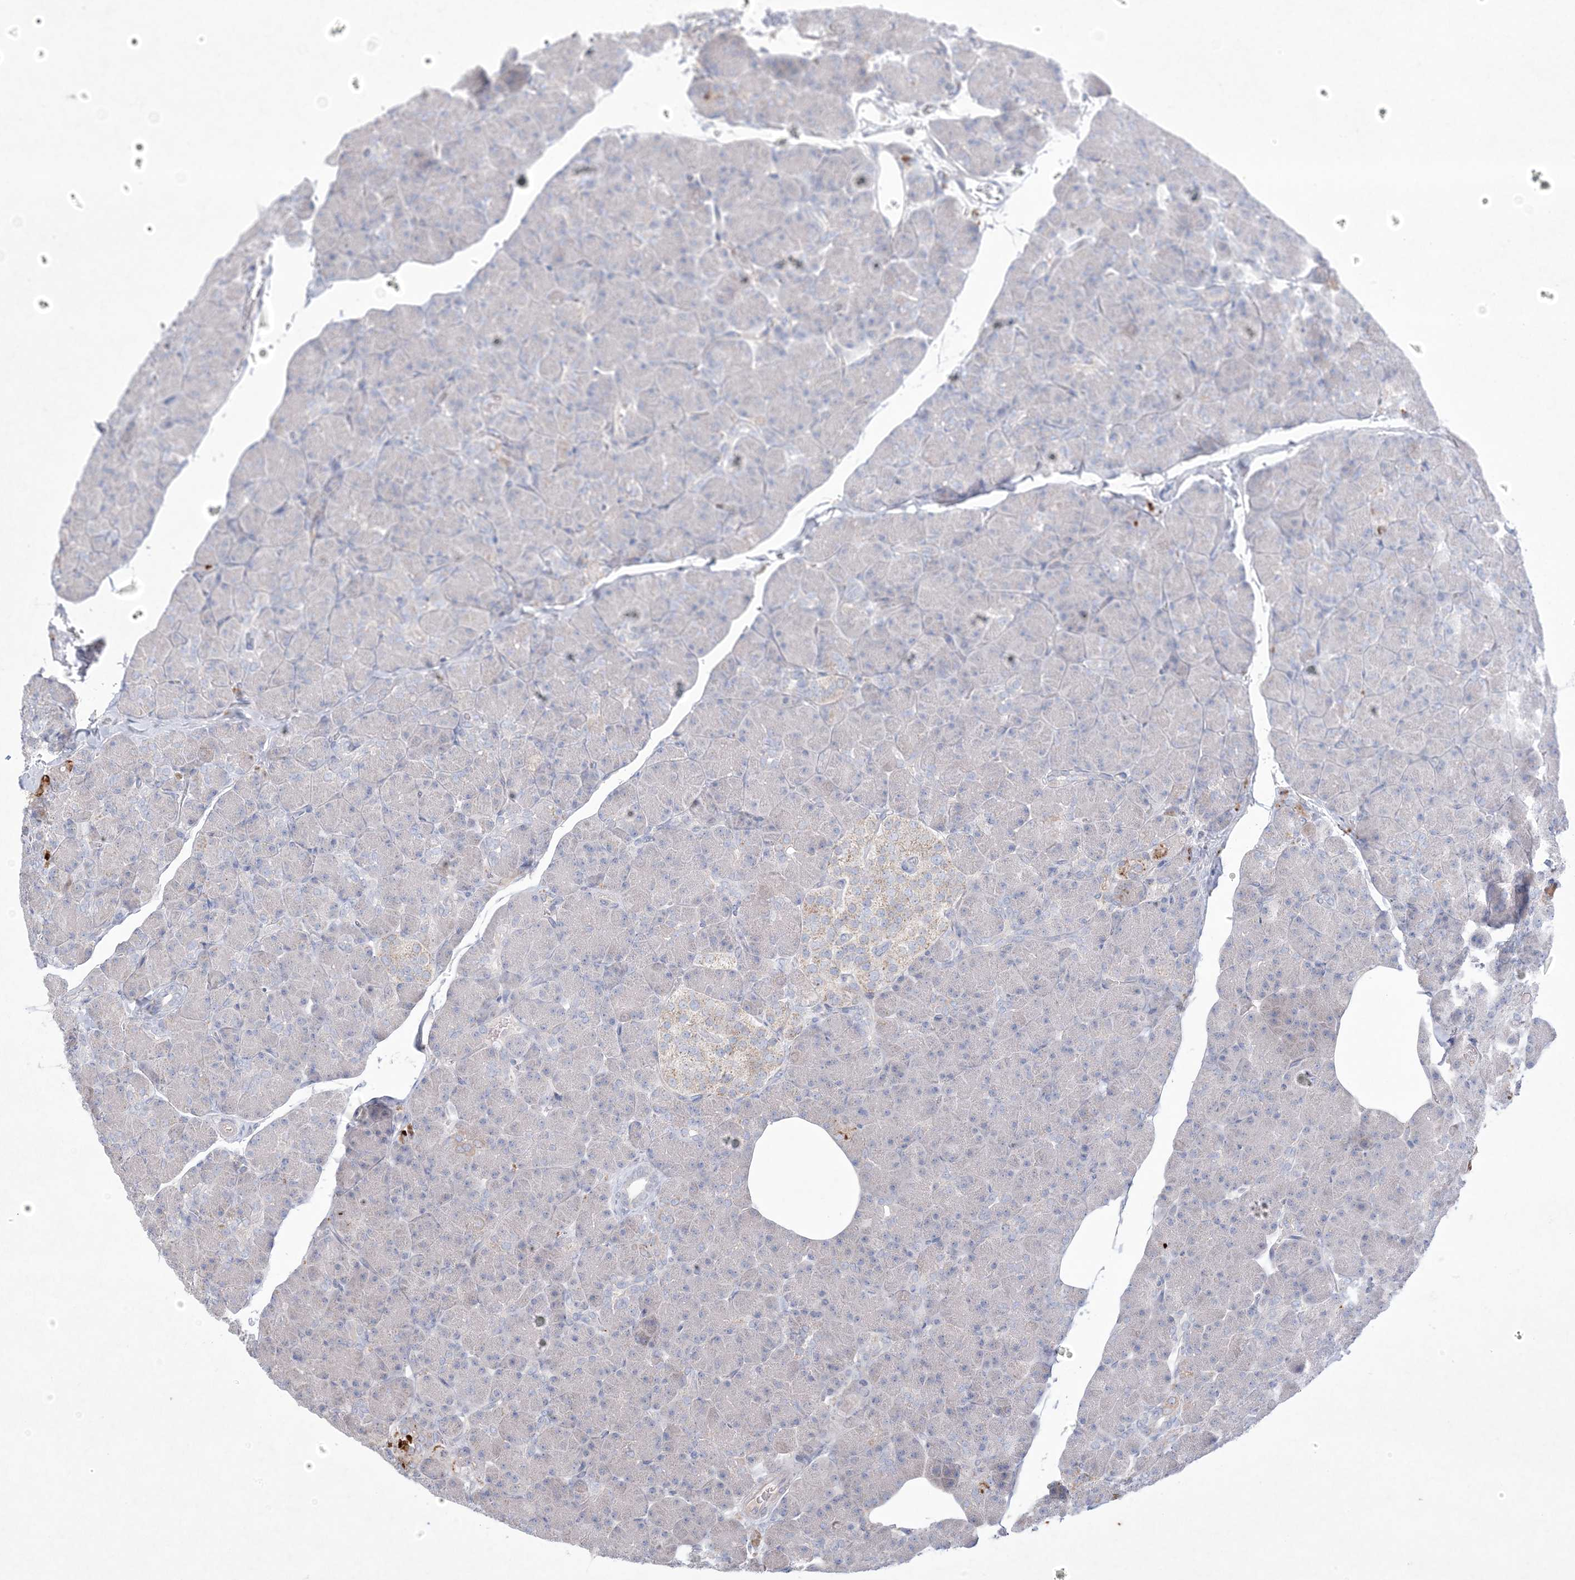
{"staining": {"intensity": "moderate", "quantity": "<25%", "location": "cytoplasmic/membranous"}, "tissue": "pancreas", "cell_type": "Exocrine glandular cells", "image_type": "normal", "snomed": [{"axis": "morphology", "description": "Normal tissue, NOS"}, {"axis": "topography", "description": "Pancreas"}], "caption": "Benign pancreas was stained to show a protein in brown. There is low levels of moderate cytoplasmic/membranous staining in about <25% of exocrine glandular cells.", "gene": "KCTD6", "patient": {"sex": "female", "age": 43}}